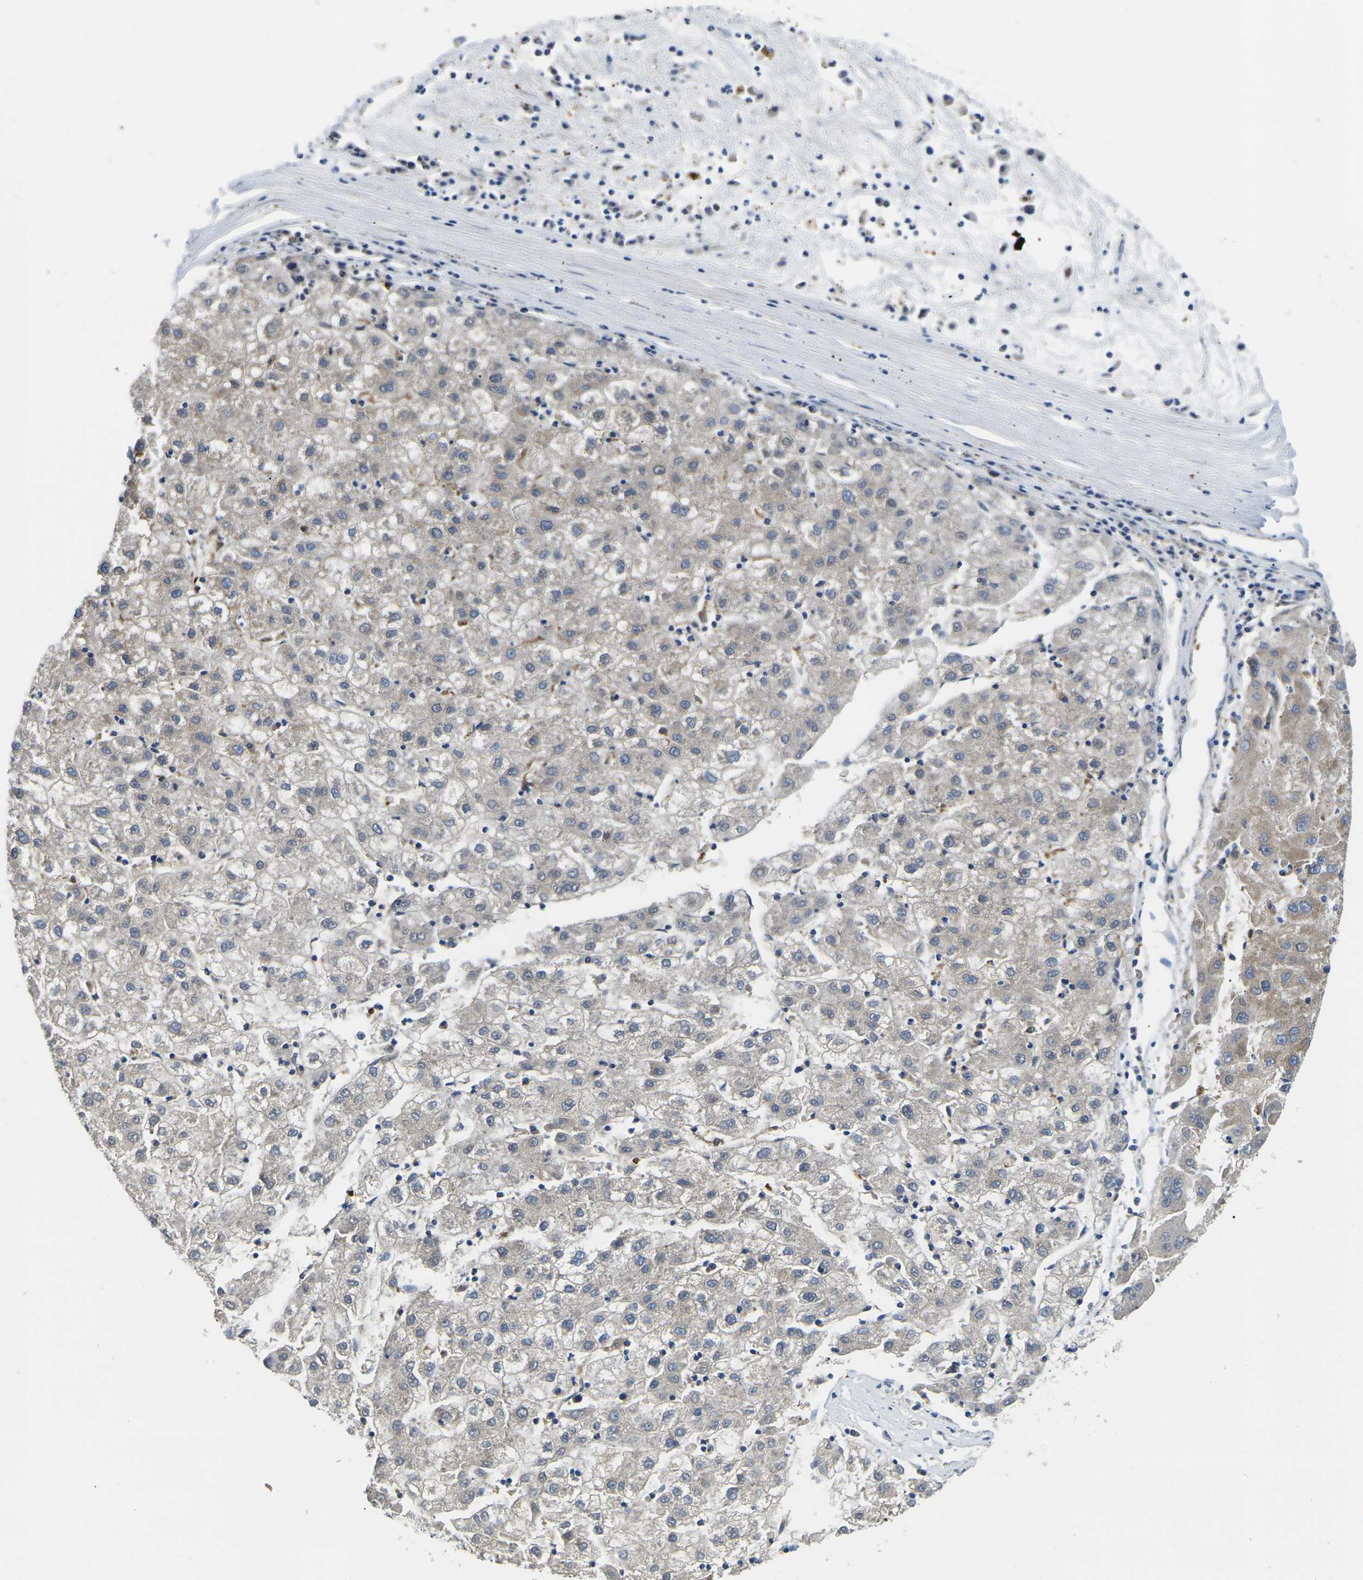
{"staining": {"intensity": "weak", "quantity": "25%-75%", "location": "cytoplasmic/membranous"}, "tissue": "liver cancer", "cell_type": "Tumor cells", "image_type": "cancer", "snomed": [{"axis": "morphology", "description": "Carcinoma, Hepatocellular, NOS"}, {"axis": "topography", "description": "Liver"}], "caption": "High-magnification brightfield microscopy of liver cancer stained with DAB (3,3'-diaminobenzidine) (brown) and counterstained with hematoxylin (blue). tumor cells exhibit weak cytoplasmic/membranous expression is present in approximately25%-75% of cells. Immunohistochemistry (ihc) stains the protein of interest in brown and the nuclei are stained blue.", "gene": "TMEFF2", "patient": {"sex": "male", "age": 72}}